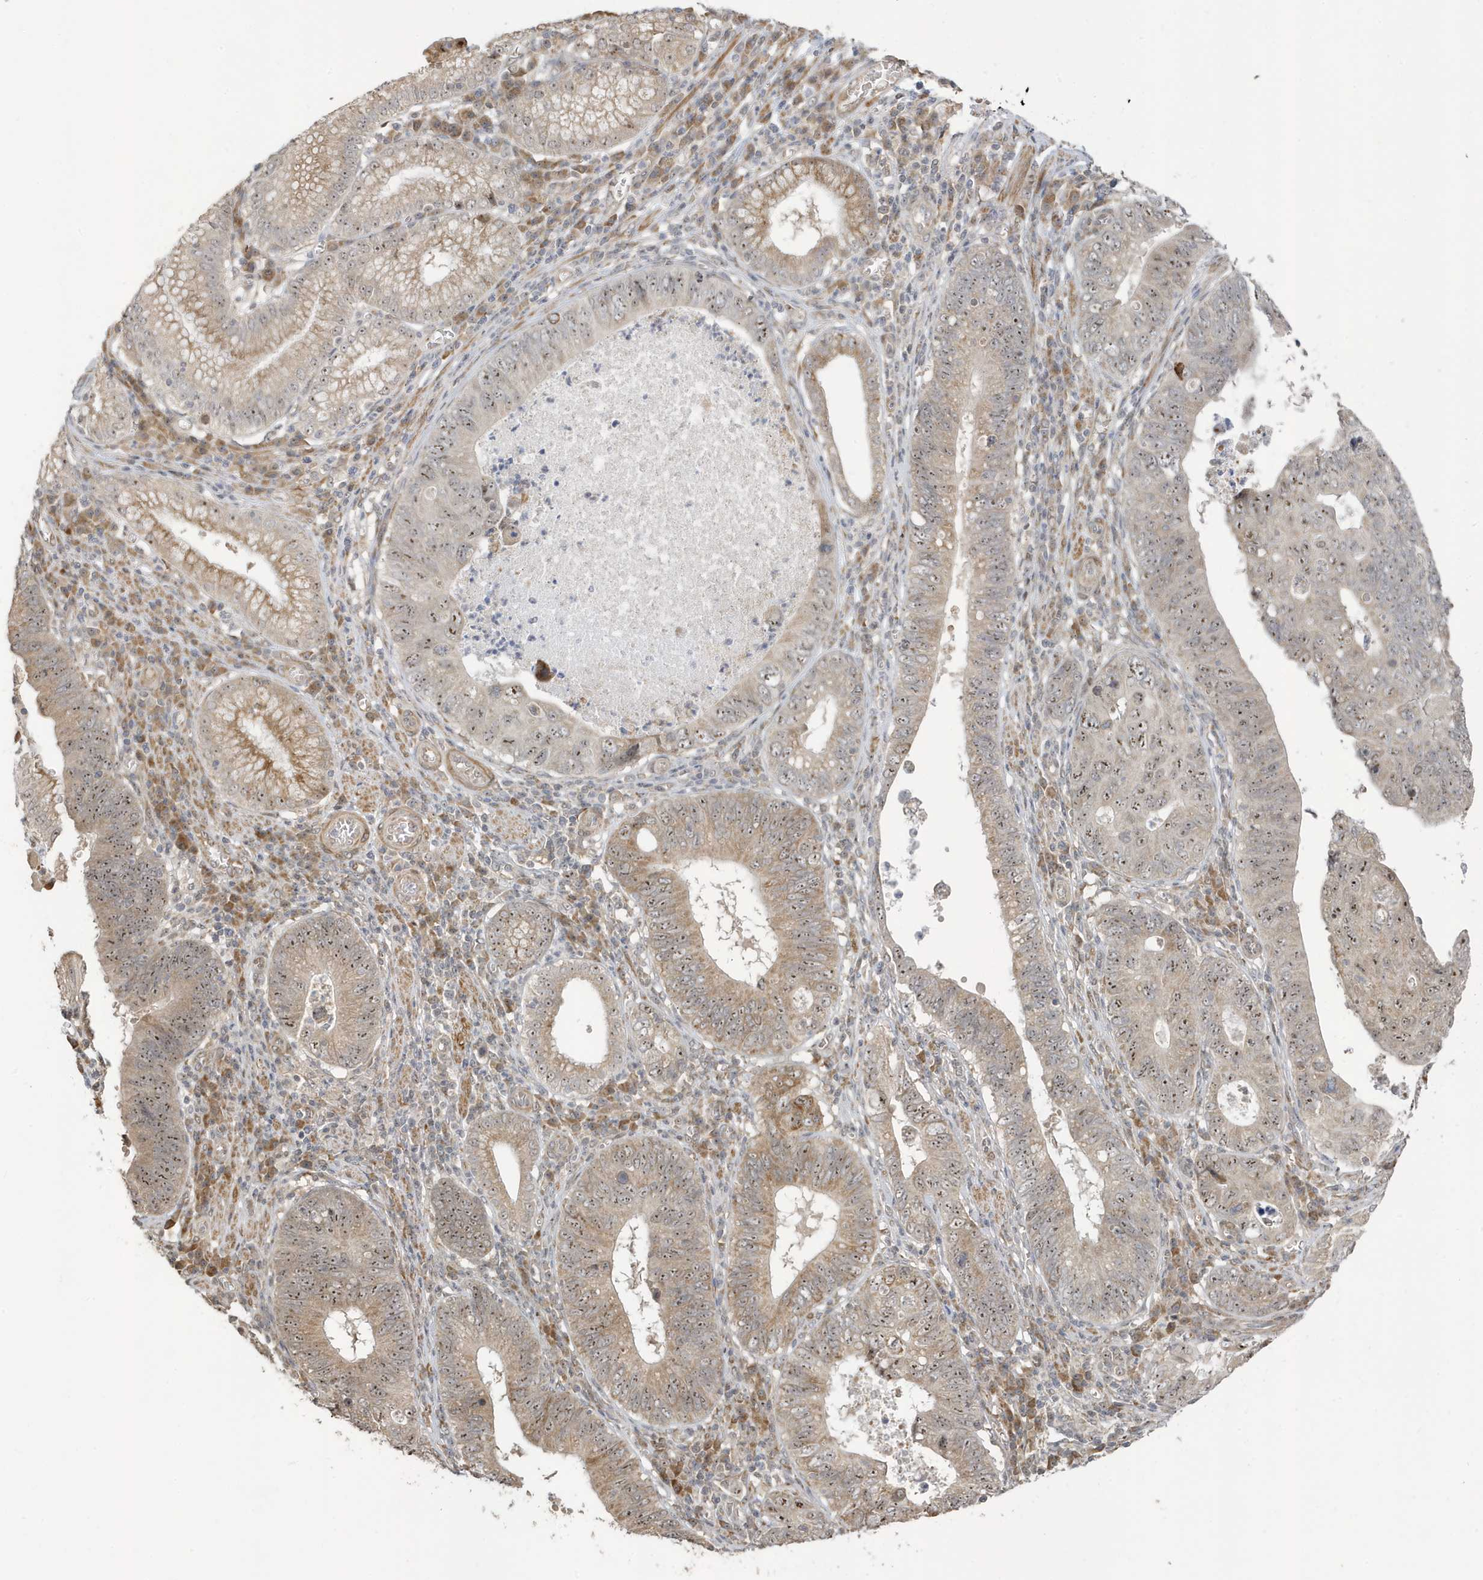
{"staining": {"intensity": "weak", "quantity": ">75%", "location": "cytoplasmic/membranous,nuclear"}, "tissue": "stomach cancer", "cell_type": "Tumor cells", "image_type": "cancer", "snomed": [{"axis": "morphology", "description": "Adenocarcinoma, NOS"}, {"axis": "topography", "description": "Stomach"}], "caption": "Immunohistochemistry (IHC) micrograph of neoplastic tissue: human adenocarcinoma (stomach) stained using immunohistochemistry exhibits low levels of weak protein expression localized specifically in the cytoplasmic/membranous and nuclear of tumor cells, appearing as a cytoplasmic/membranous and nuclear brown color.", "gene": "ECM2", "patient": {"sex": "male", "age": 59}}